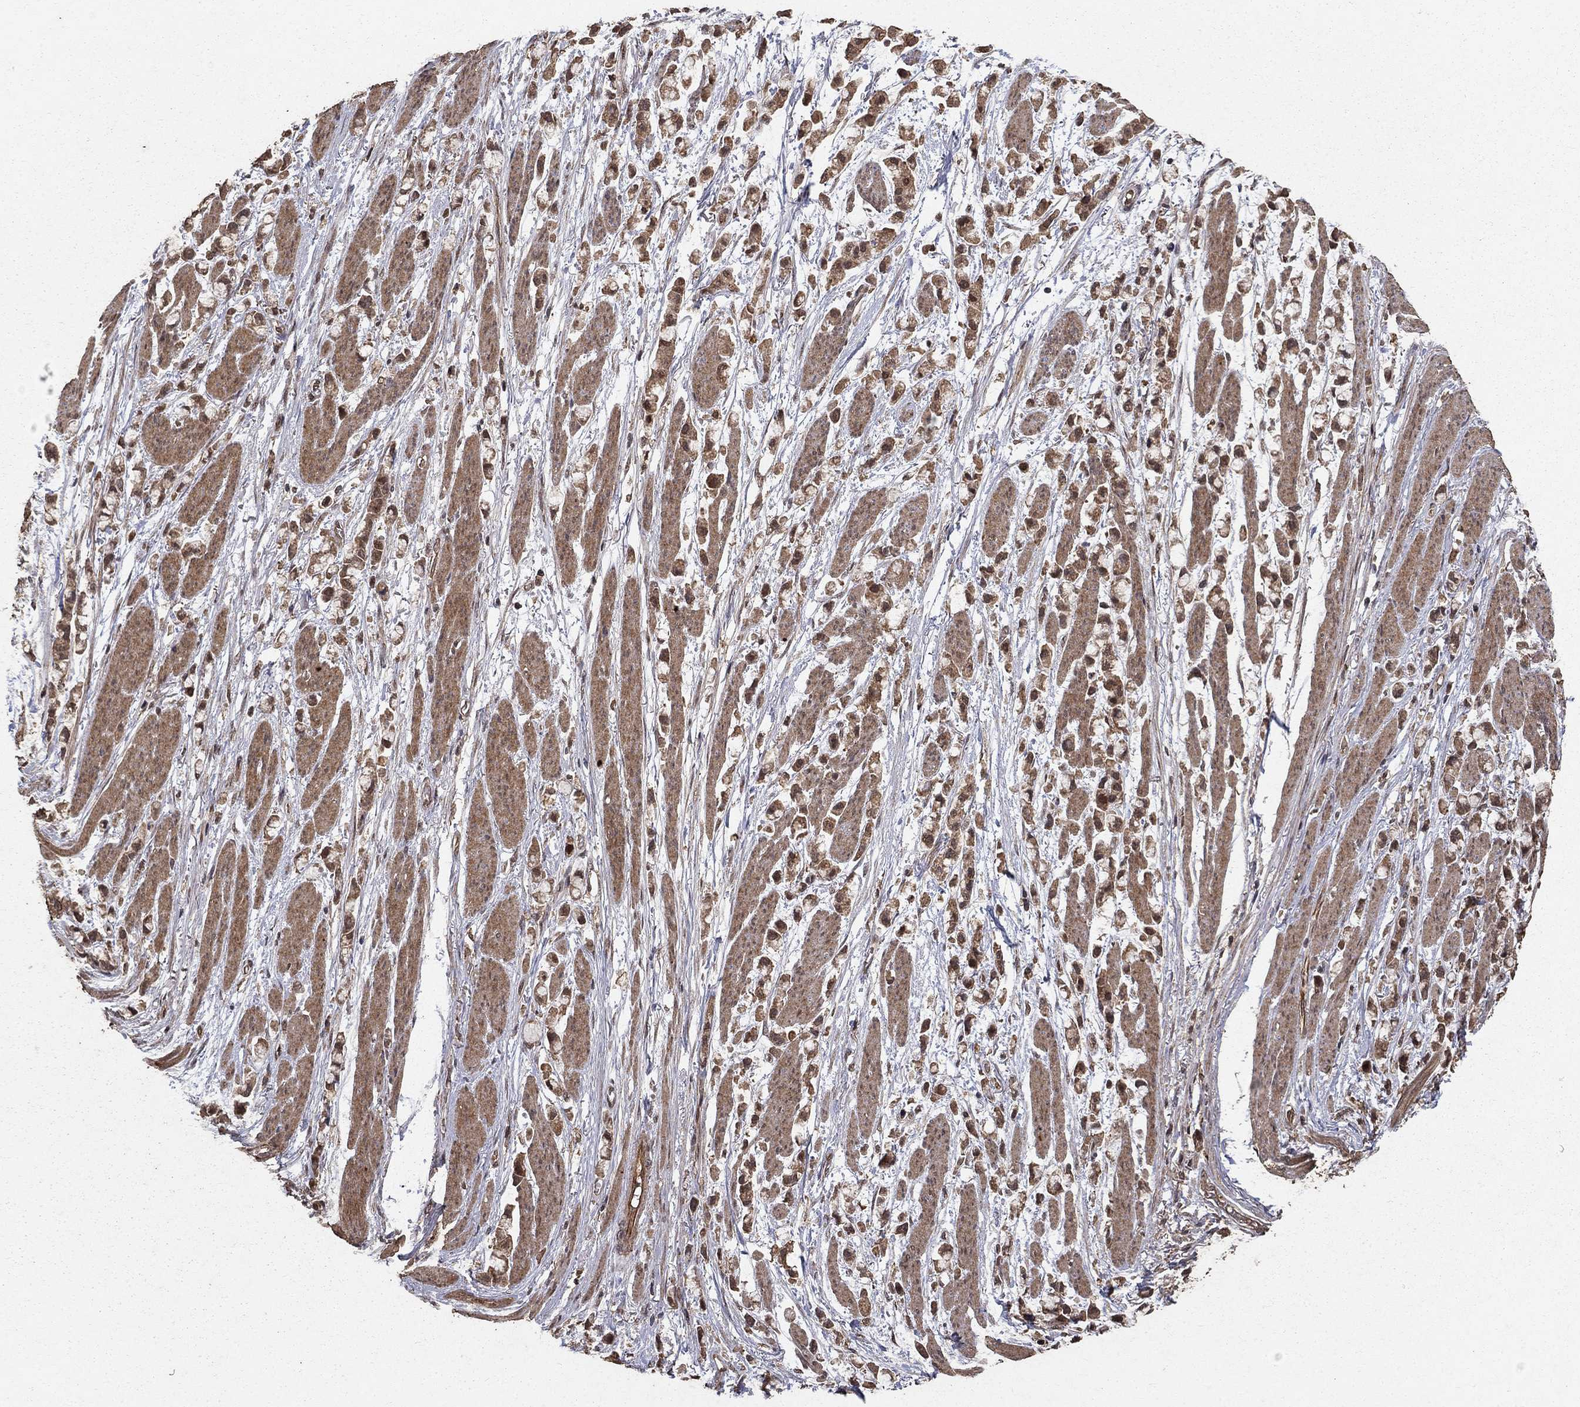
{"staining": {"intensity": "moderate", "quantity": "25%-75%", "location": "cytoplasmic/membranous,nuclear"}, "tissue": "stomach cancer", "cell_type": "Tumor cells", "image_type": "cancer", "snomed": [{"axis": "morphology", "description": "Adenocarcinoma, NOS"}, {"axis": "topography", "description": "Stomach"}], "caption": "Moderate cytoplasmic/membranous and nuclear positivity for a protein is seen in about 25%-75% of tumor cells of stomach cancer (adenocarcinoma) using IHC.", "gene": "PRDM1", "patient": {"sex": "female", "age": 81}}